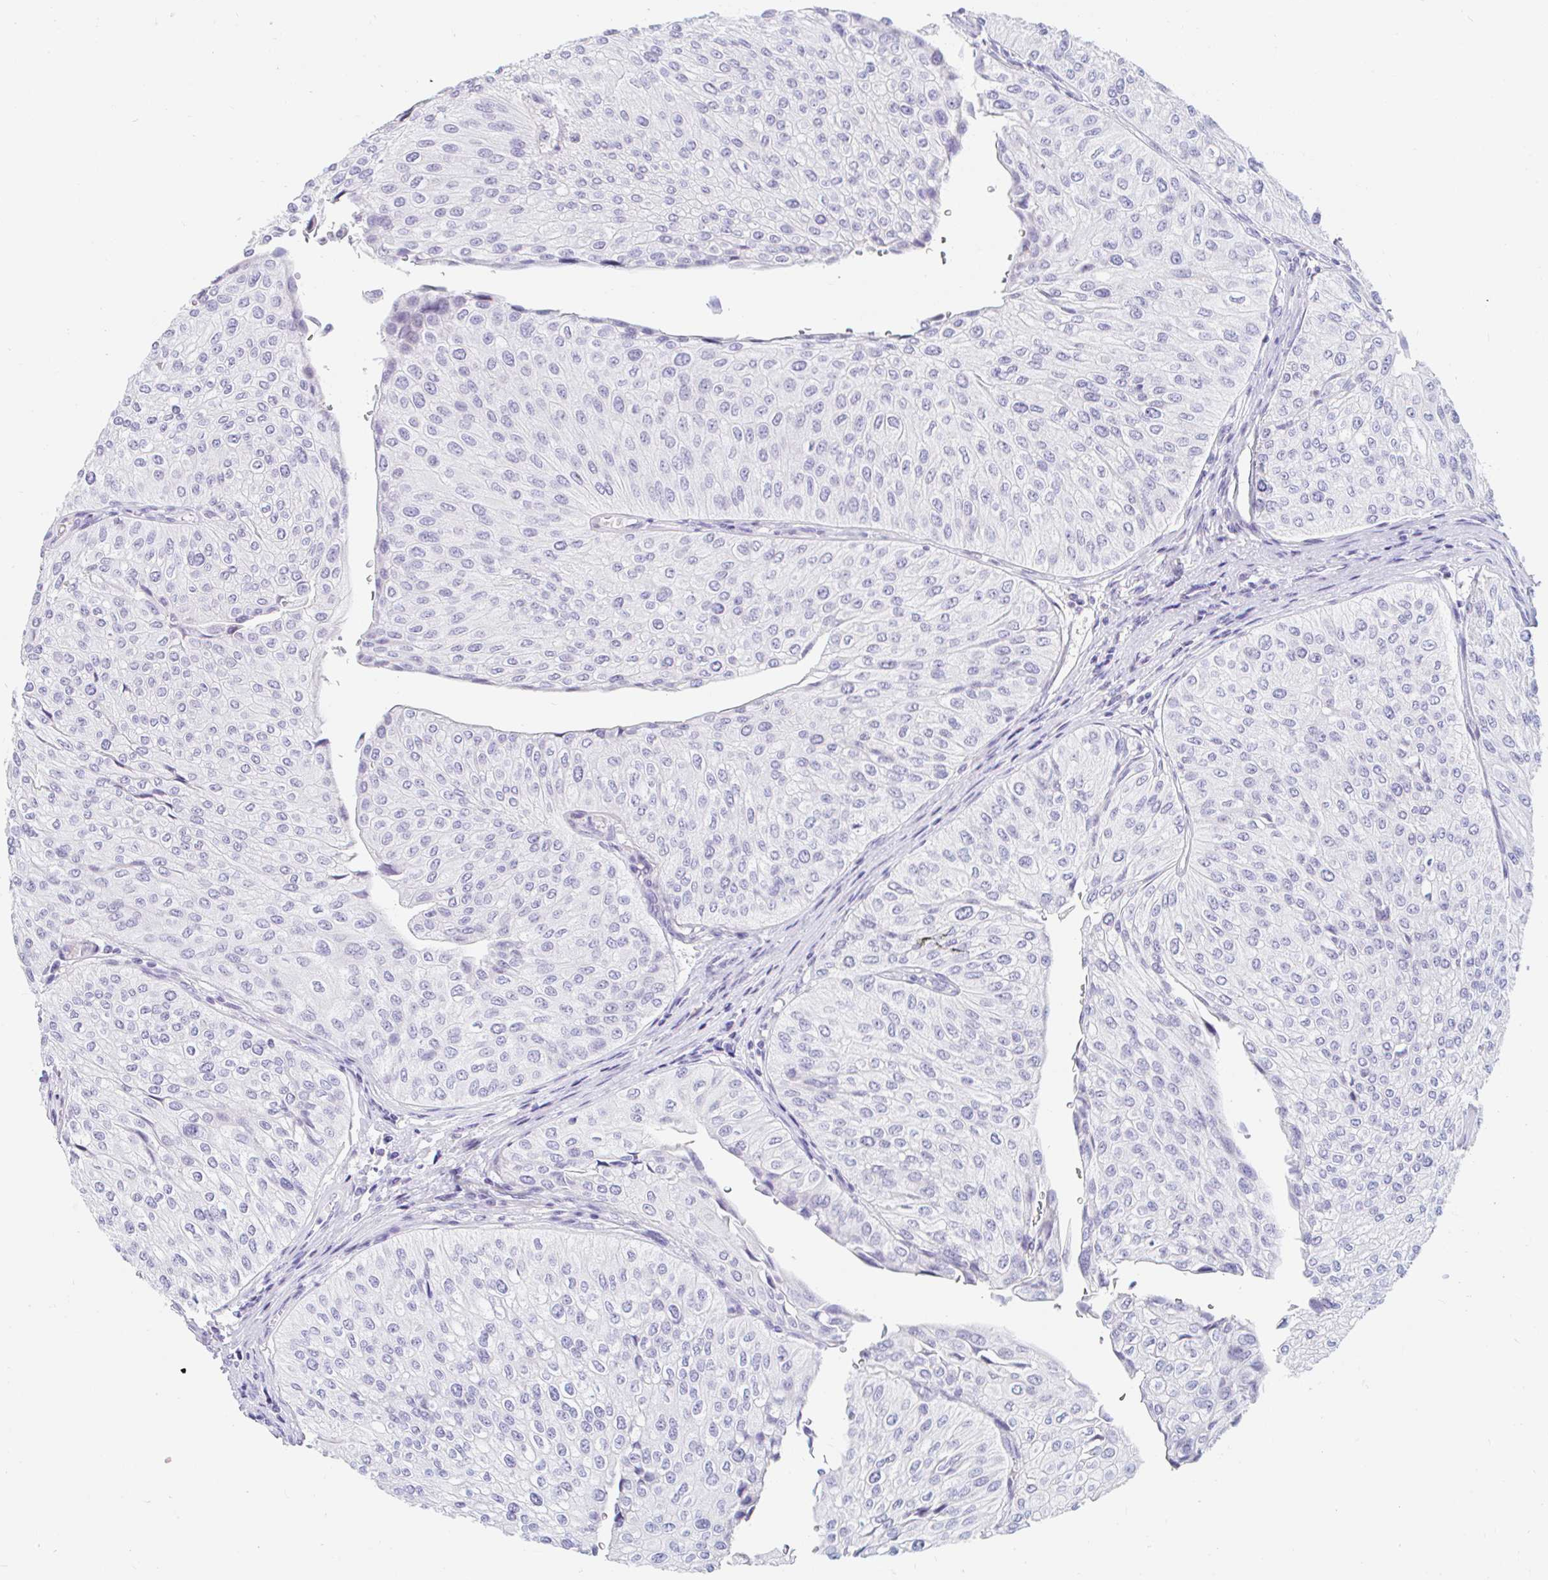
{"staining": {"intensity": "negative", "quantity": "none", "location": "none"}, "tissue": "urothelial cancer", "cell_type": "Tumor cells", "image_type": "cancer", "snomed": [{"axis": "morphology", "description": "Urothelial carcinoma, NOS"}, {"axis": "topography", "description": "Urinary bladder"}], "caption": "There is no significant positivity in tumor cells of transitional cell carcinoma.", "gene": "TEX44", "patient": {"sex": "male", "age": 67}}